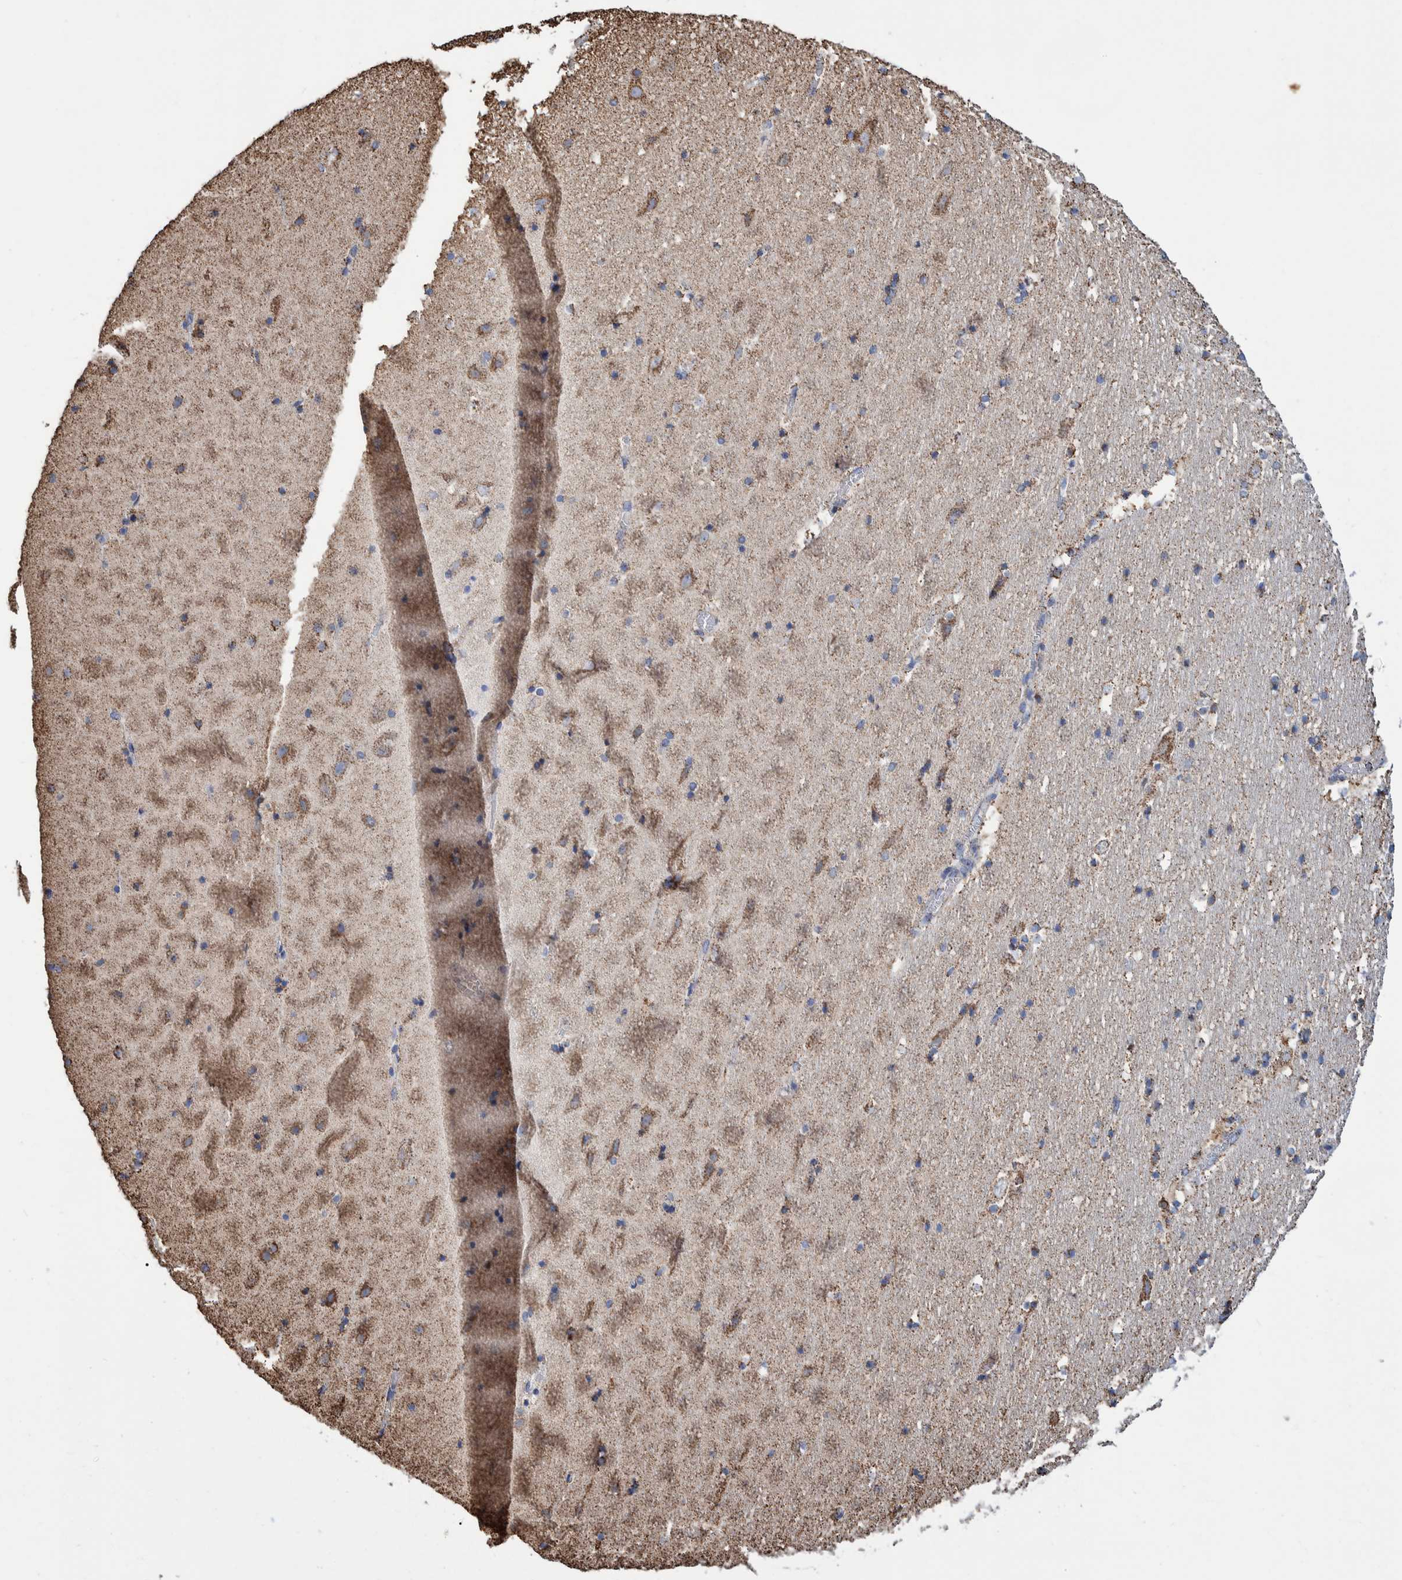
{"staining": {"intensity": "moderate", "quantity": ">75%", "location": "cytoplasmic/membranous"}, "tissue": "hippocampus", "cell_type": "Glial cells", "image_type": "normal", "snomed": [{"axis": "morphology", "description": "Normal tissue, NOS"}, {"axis": "topography", "description": "Hippocampus"}], "caption": "High-magnification brightfield microscopy of unremarkable hippocampus stained with DAB (brown) and counterstained with hematoxylin (blue). glial cells exhibit moderate cytoplasmic/membranous expression is appreciated in about>75% of cells. Immunohistochemistry (ihc) stains the protein of interest in brown and the nuclei are stained blue.", "gene": "VPS26C", "patient": {"sex": "male", "age": 45}}